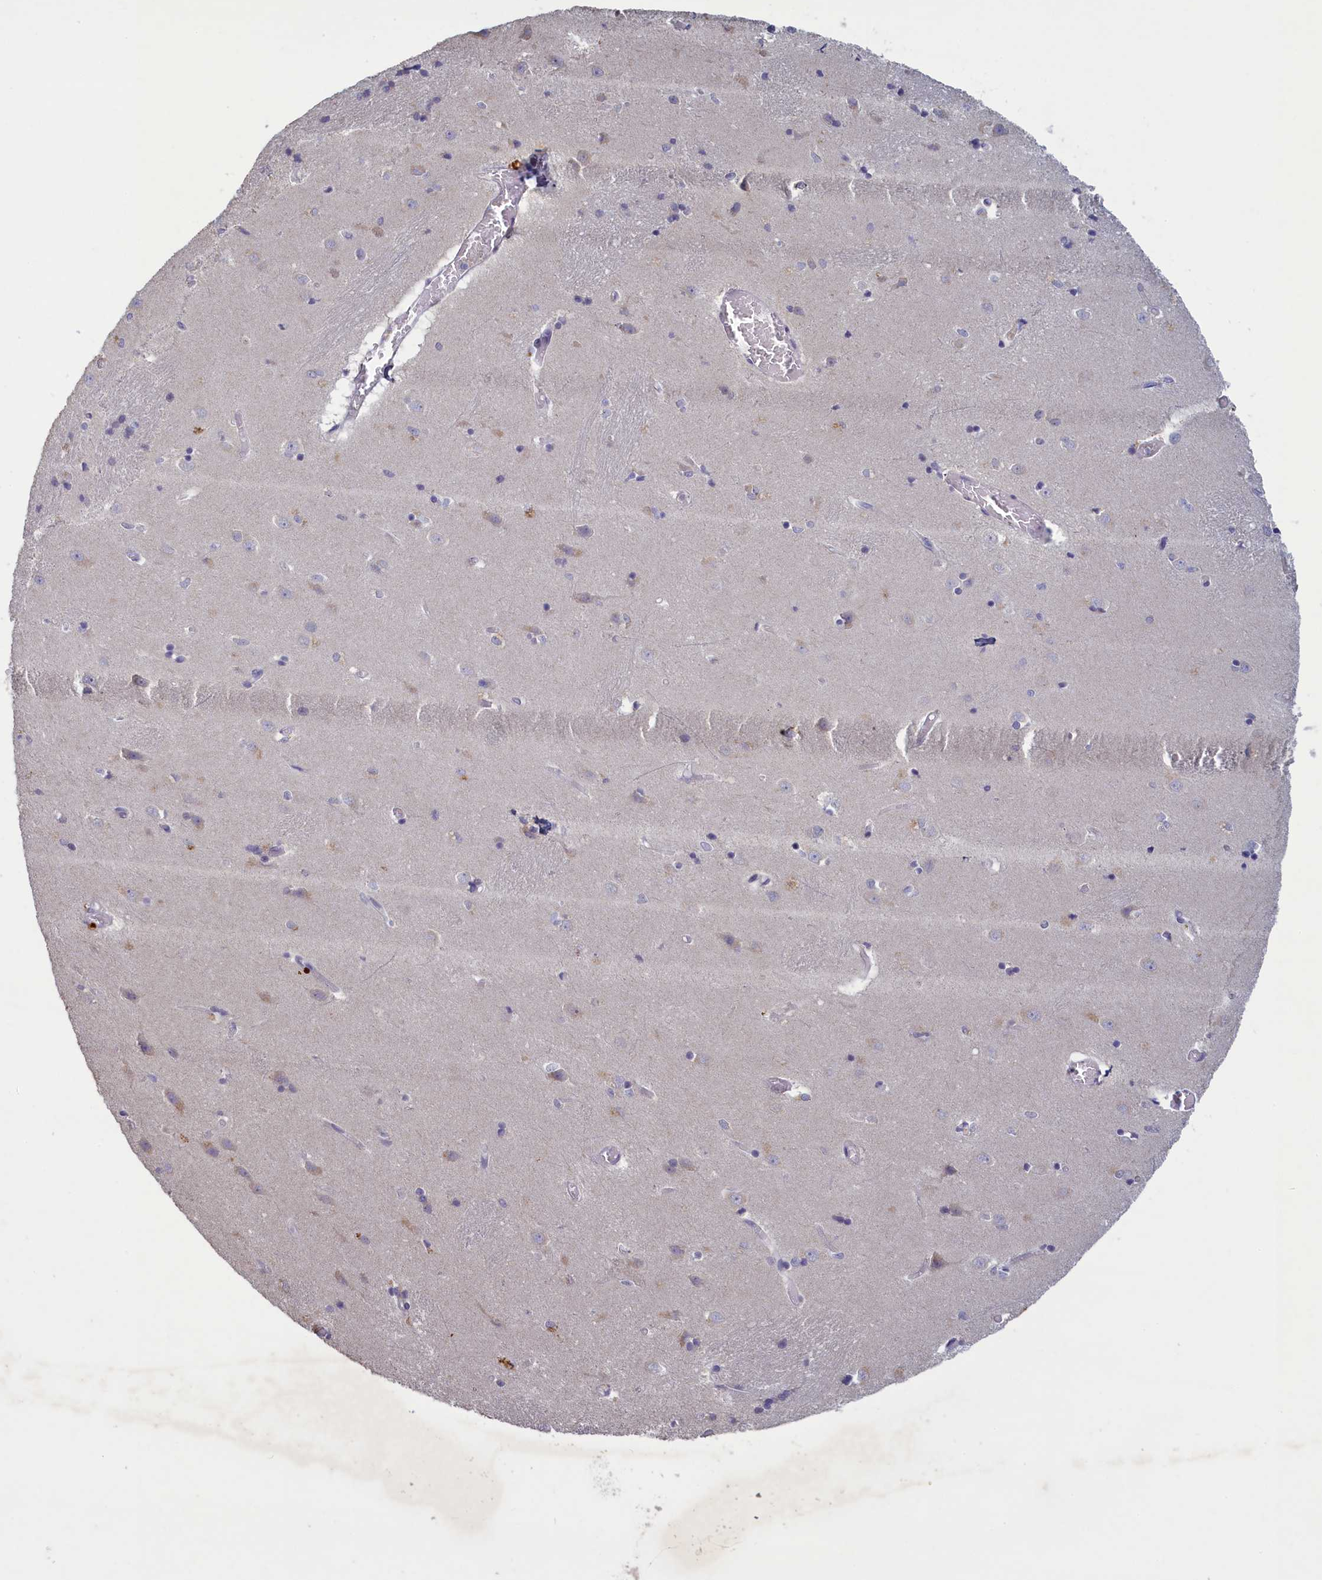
{"staining": {"intensity": "negative", "quantity": "none", "location": "none"}, "tissue": "caudate", "cell_type": "Glial cells", "image_type": "normal", "snomed": [{"axis": "morphology", "description": "Normal tissue, NOS"}, {"axis": "topography", "description": "Lateral ventricle wall"}], "caption": "IHC histopathology image of unremarkable caudate: human caudate stained with DAB reveals no significant protein staining in glial cells. (DAB (3,3'-diaminobenzidine) IHC visualized using brightfield microscopy, high magnification).", "gene": "ATF7IP2", "patient": {"sex": "male", "age": 37}}